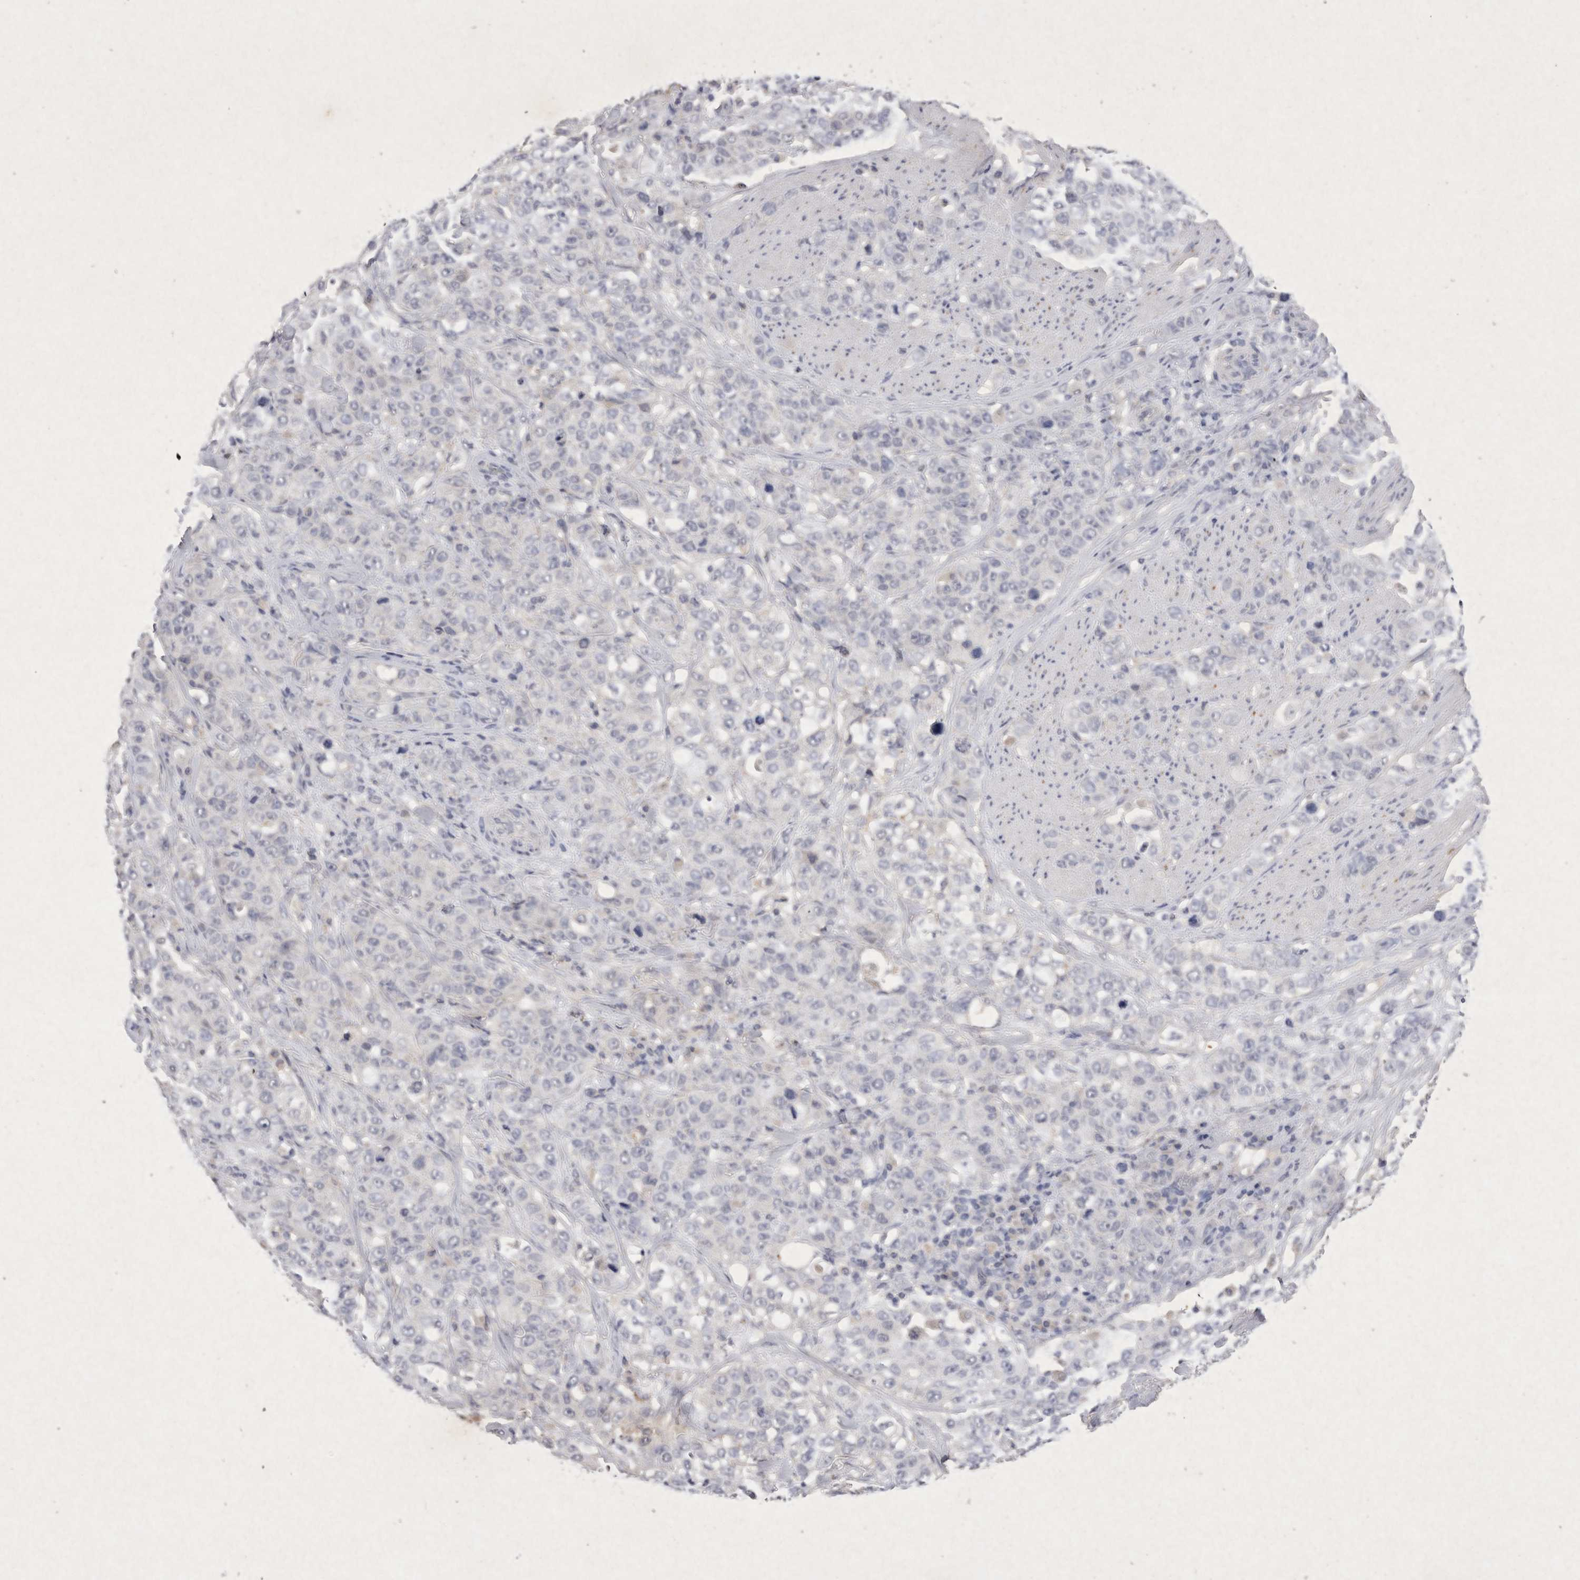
{"staining": {"intensity": "moderate", "quantity": "<25%", "location": "cytoplasmic/membranous"}, "tissue": "stomach cancer", "cell_type": "Tumor cells", "image_type": "cancer", "snomed": [{"axis": "morphology", "description": "Adenocarcinoma, NOS"}, {"axis": "topography", "description": "Stomach"}], "caption": "Immunohistochemical staining of human adenocarcinoma (stomach) shows moderate cytoplasmic/membranous protein positivity in about <25% of tumor cells. (DAB (3,3'-diaminobenzidine) = brown stain, brightfield microscopy at high magnification).", "gene": "RASSF3", "patient": {"sex": "male", "age": 48}}